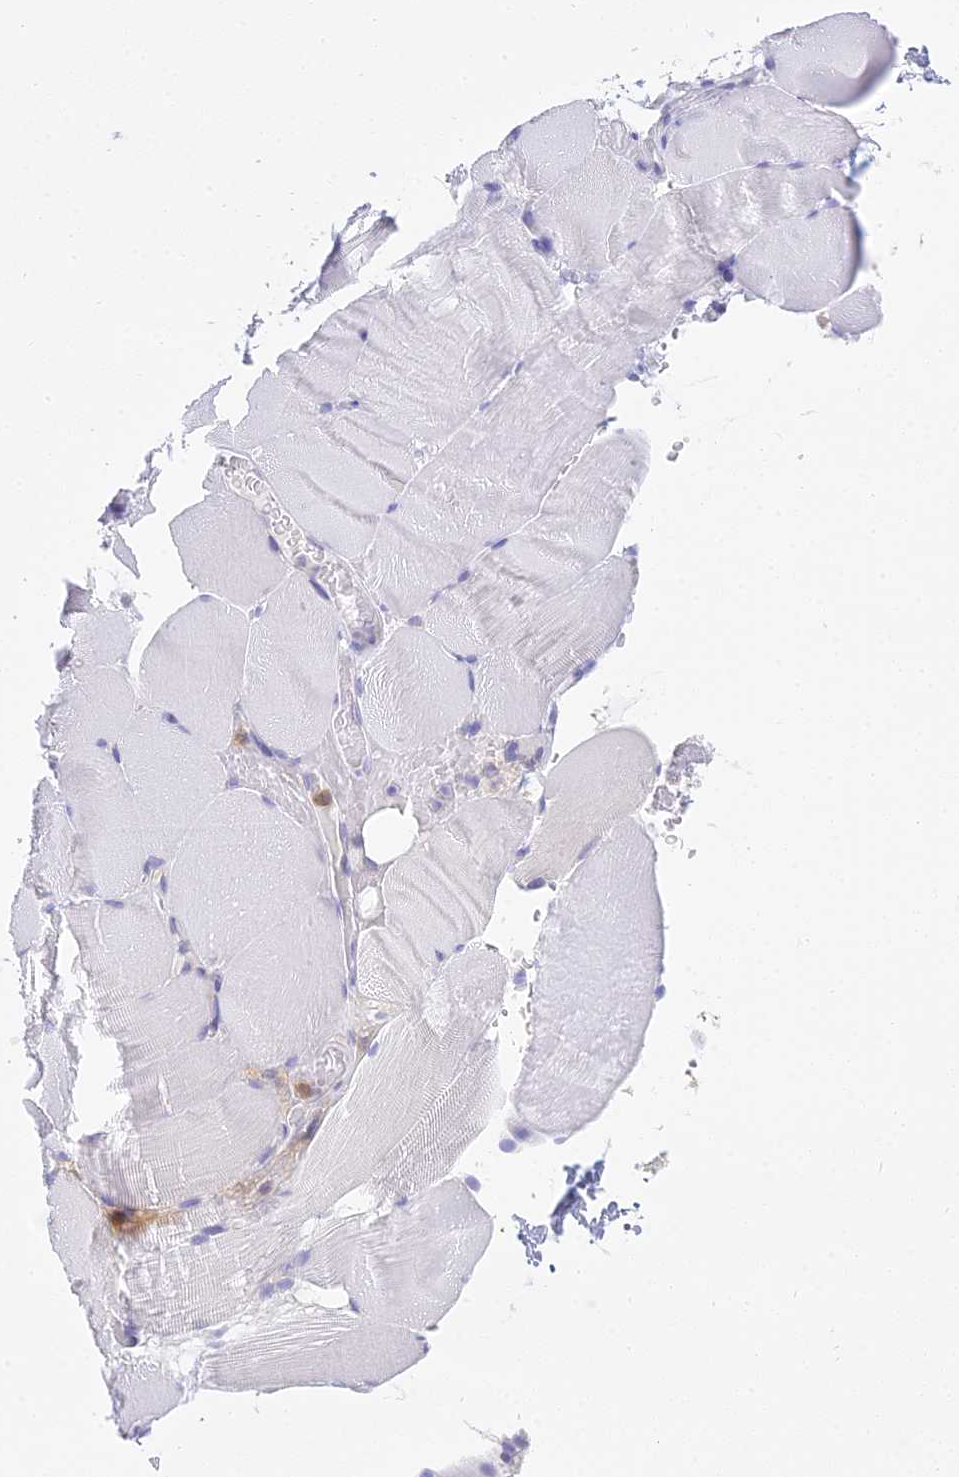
{"staining": {"intensity": "negative", "quantity": "none", "location": "none"}, "tissue": "skeletal muscle", "cell_type": "Myocytes", "image_type": "normal", "snomed": [{"axis": "morphology", "description": "Normal tissue, NOS"}, {"axis": "topography", "description": "Skeletal muscle"}, {"axis": "topography", "description": "Parathyroid gland"}], "caption": "A histopathology image of skeletal muscle stained for a protein displays no brown staining in myocytes.", "gene": "UBE2G1", "patient": {"sex": "female", "age": 37}}